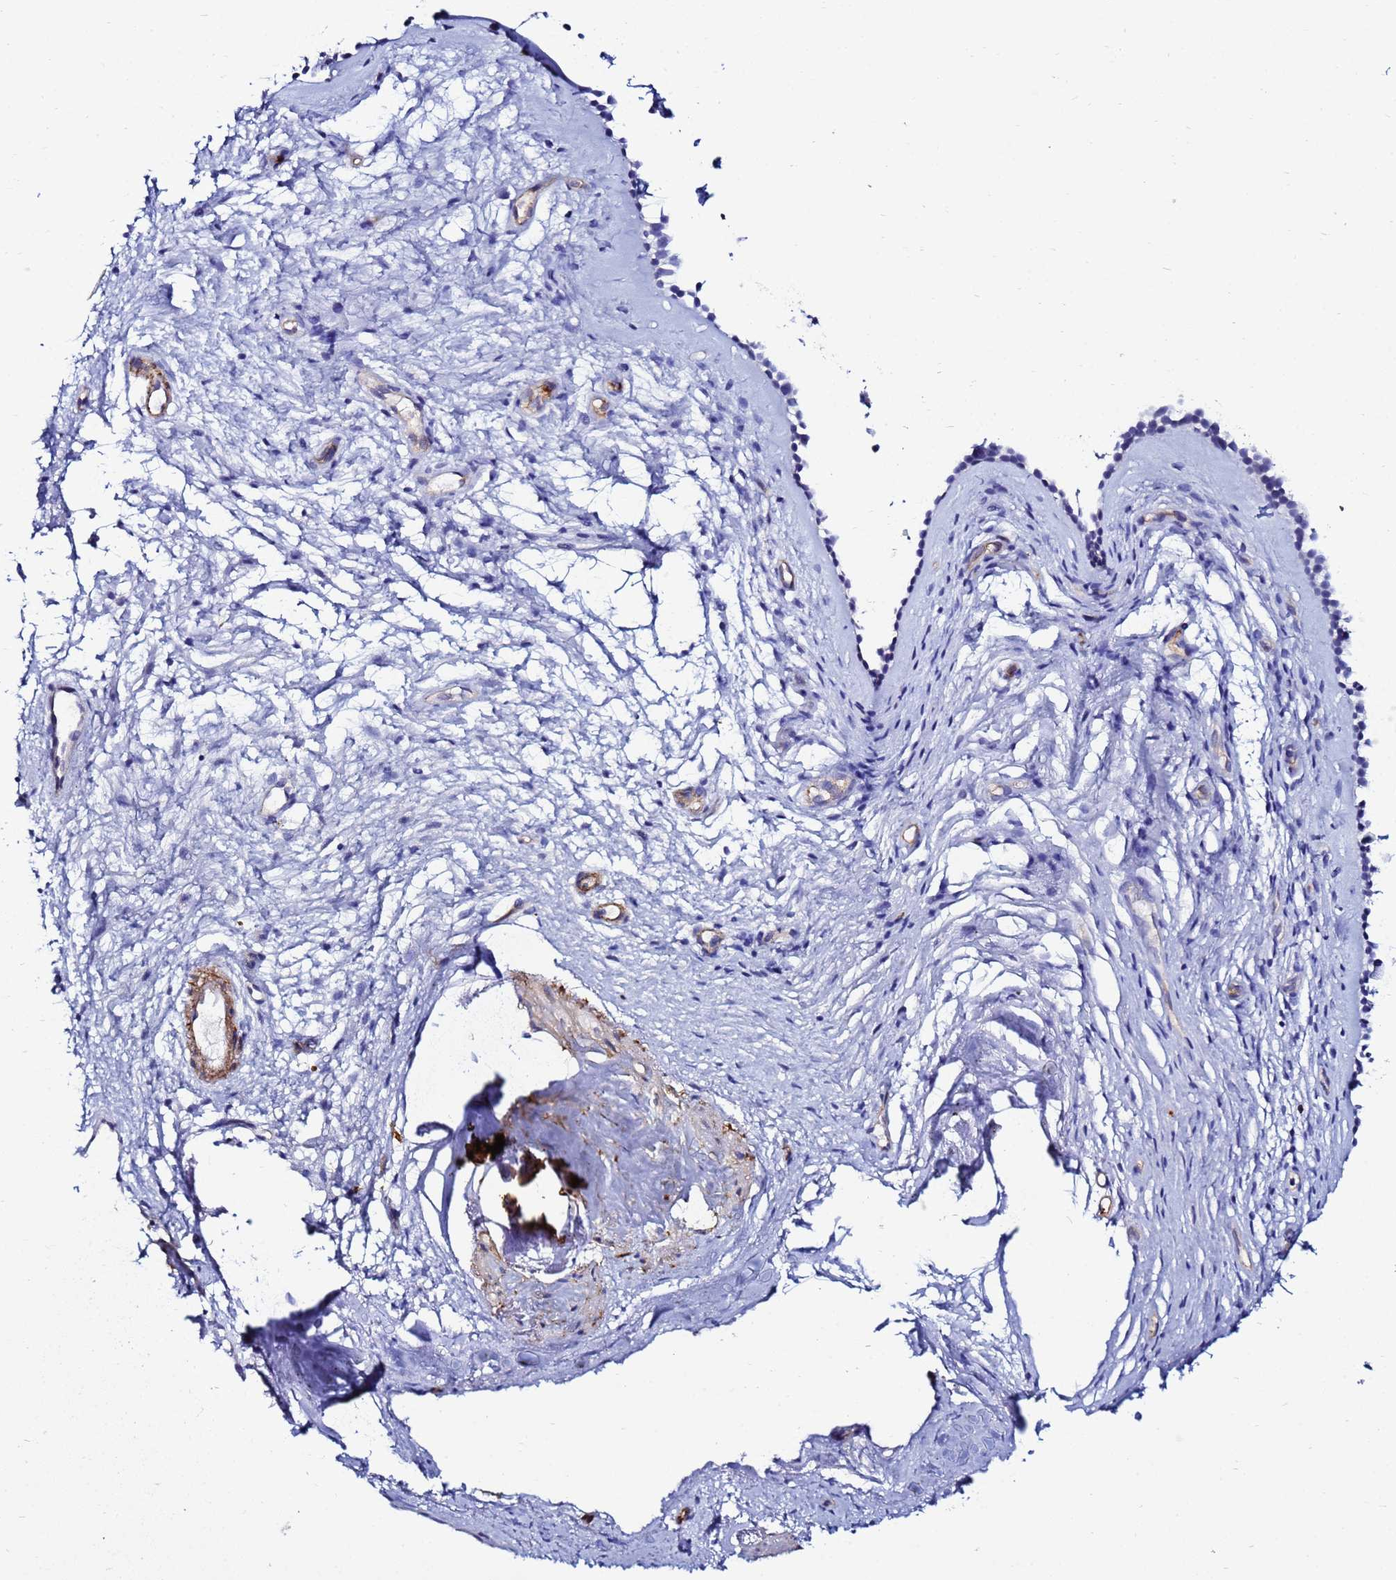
{"staining": {"intensity": "negative", "quantity": "none", "location": "none"}, "tissue": "nasopharynx", "cell_type": "Respiratory epithelial cells", "image_type": "normal", "snomed": [{"axis": "morphology", "description": "Normal tissue, NOS"}, {"axis": "topography", "description": "Nasopharynx"}], "caption": "This image is of benign nasopharynx stained with immunohistochemistry to label a protein in brown with the nuclei are counter-stained blue. There is no staining in respiratory epithelial cells.", "gene": "DEFB104A", "patient": {"sex": "male", "age": 82}}